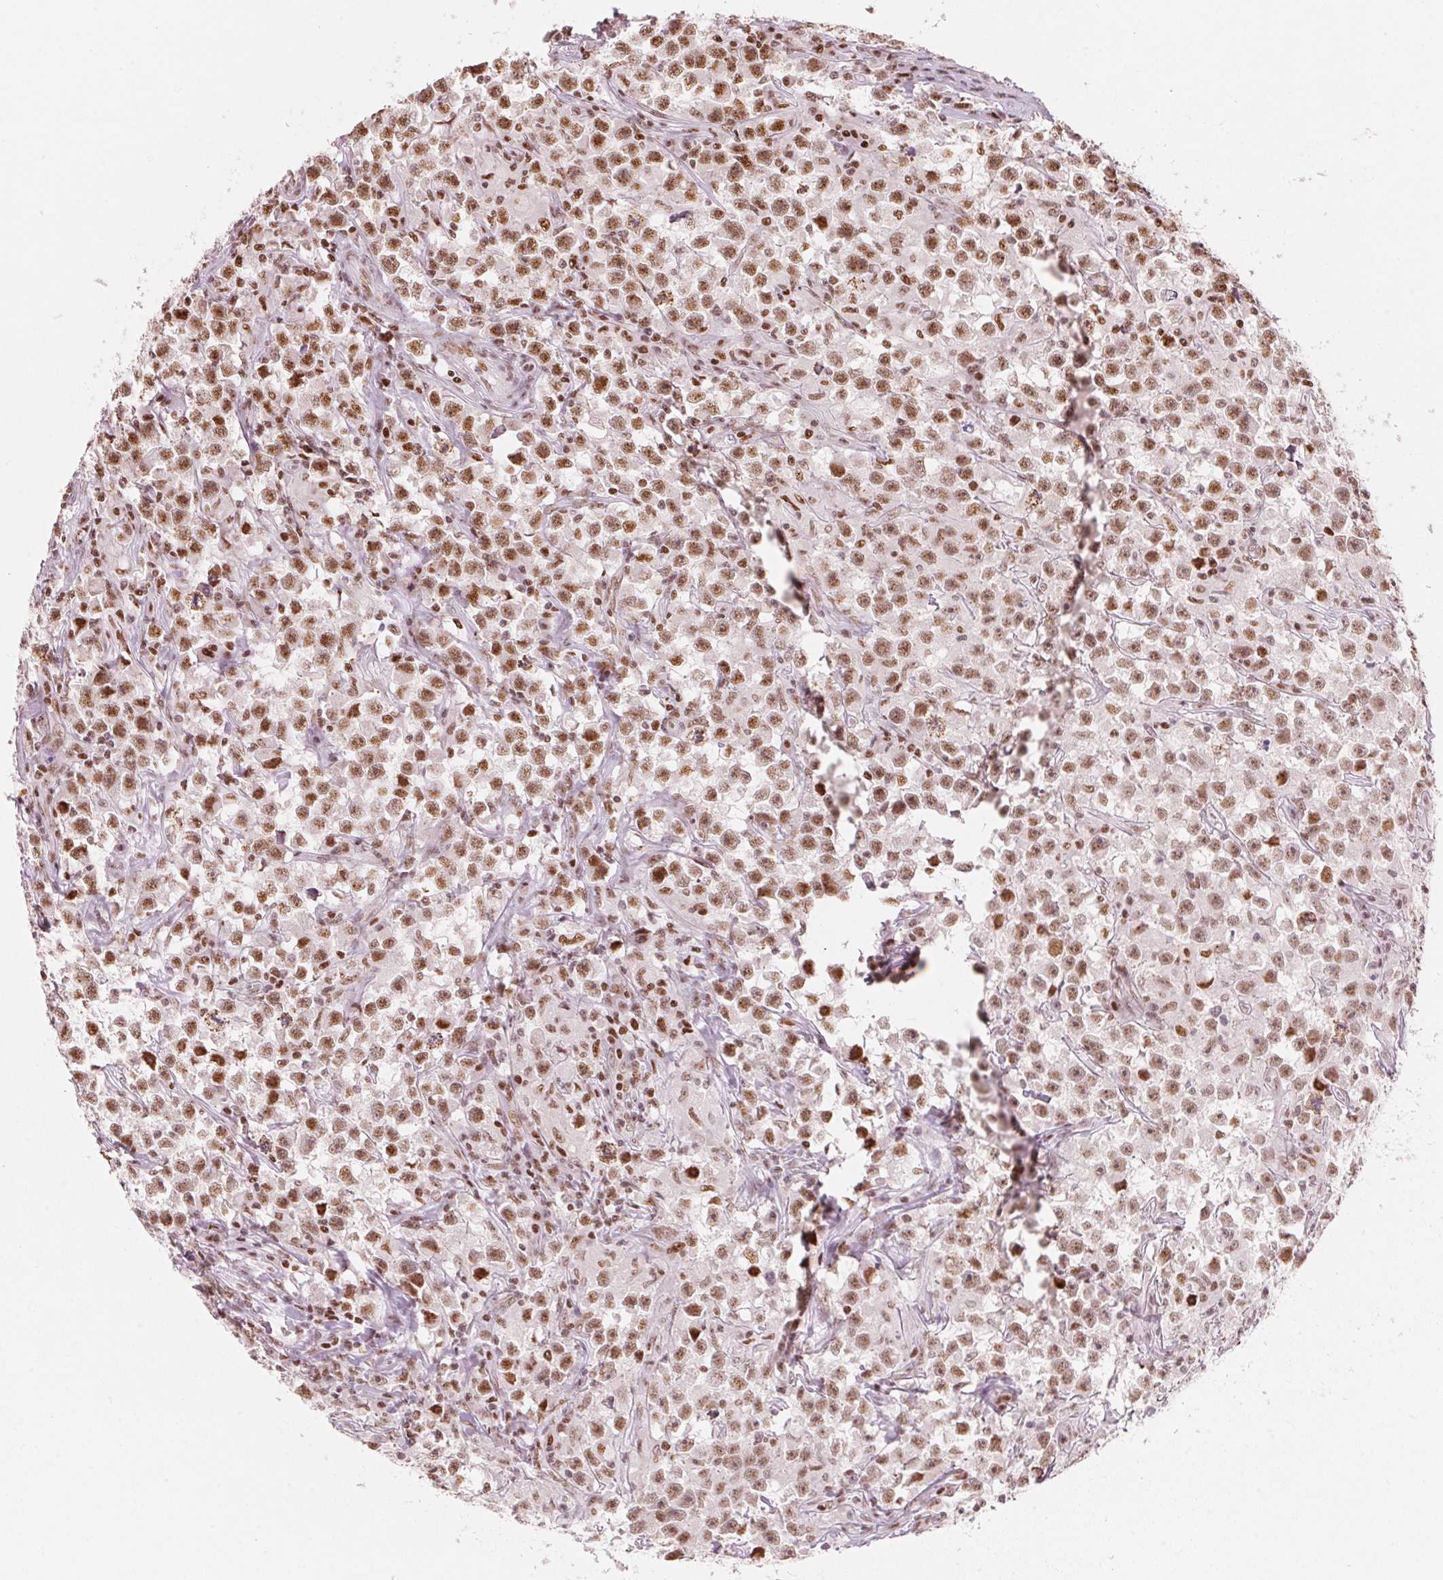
{"staining": {"intensity": "moderate", "quantity": ">75%", "location": "nuclear"}, "tissue": "testis cancer", "cell_type": "Tumor cells", "image_type": "cancer", "snomed": [{"axis": "morphology", "description": "Seminoma, NOS"}, {"axis": "topography", "description": "Testis"}], "caption": "Brown immunohistochemical staining in seminoma (testis) demonstrates moderate nuclear staining in about >75% of tumor cells.", "gene": "NXF1", "patient": {"sex": "male", "age": 33}}